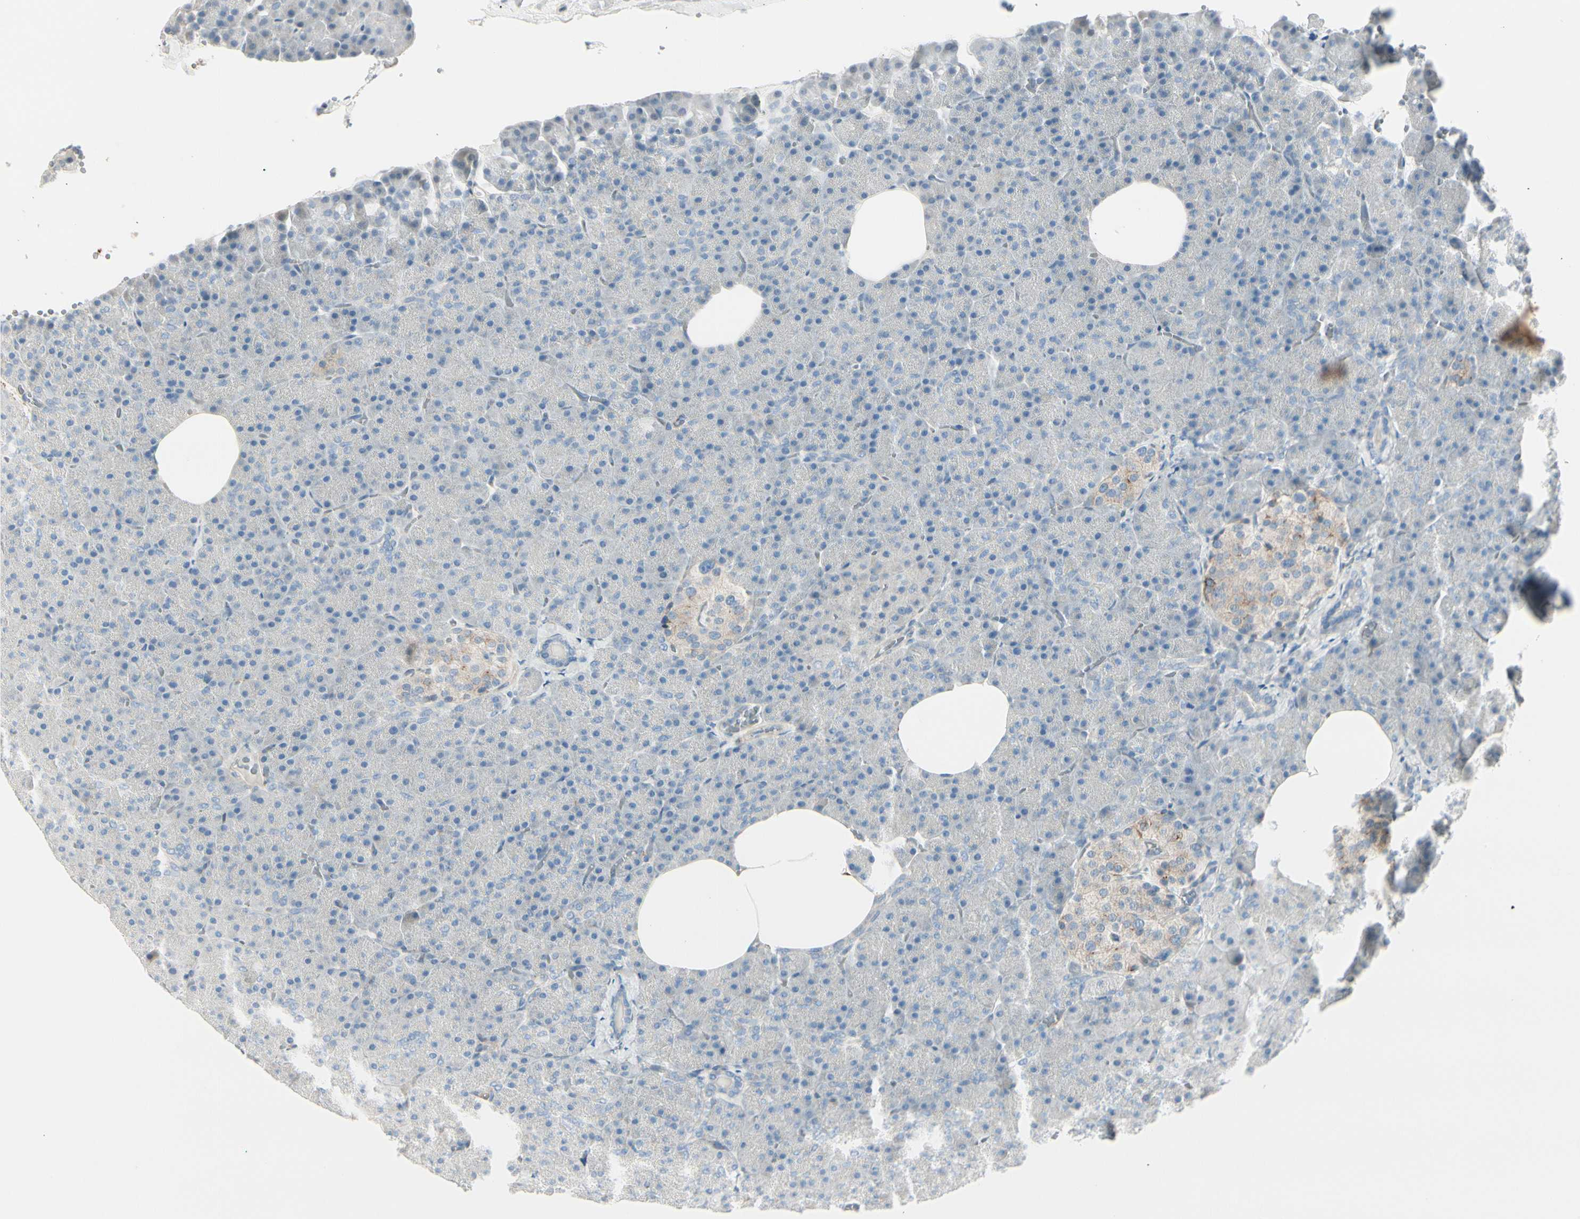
{"staining": {"intensity": "negative", "quantity": "none", "location": "none"}, "tissue": "pancreas", "cell_type": "Exocrine glandular cells", "image_type": "normal", "snomed": [{"axis": "morphology", "description": "Normal tissue, NOS"}, {"axis": "topography", "description": "Pancreas"}], "caption": "Exocrine glandular cells are negative for protein expression in benign human pancreas. The staining is performed using DAB (3,3'-diaminobenzidine) brown chromogen with nuclei counter-stained in using hematoxylin.", "gene": "CACNA2D1", "patient": {"sex": "female", "age": 35}}